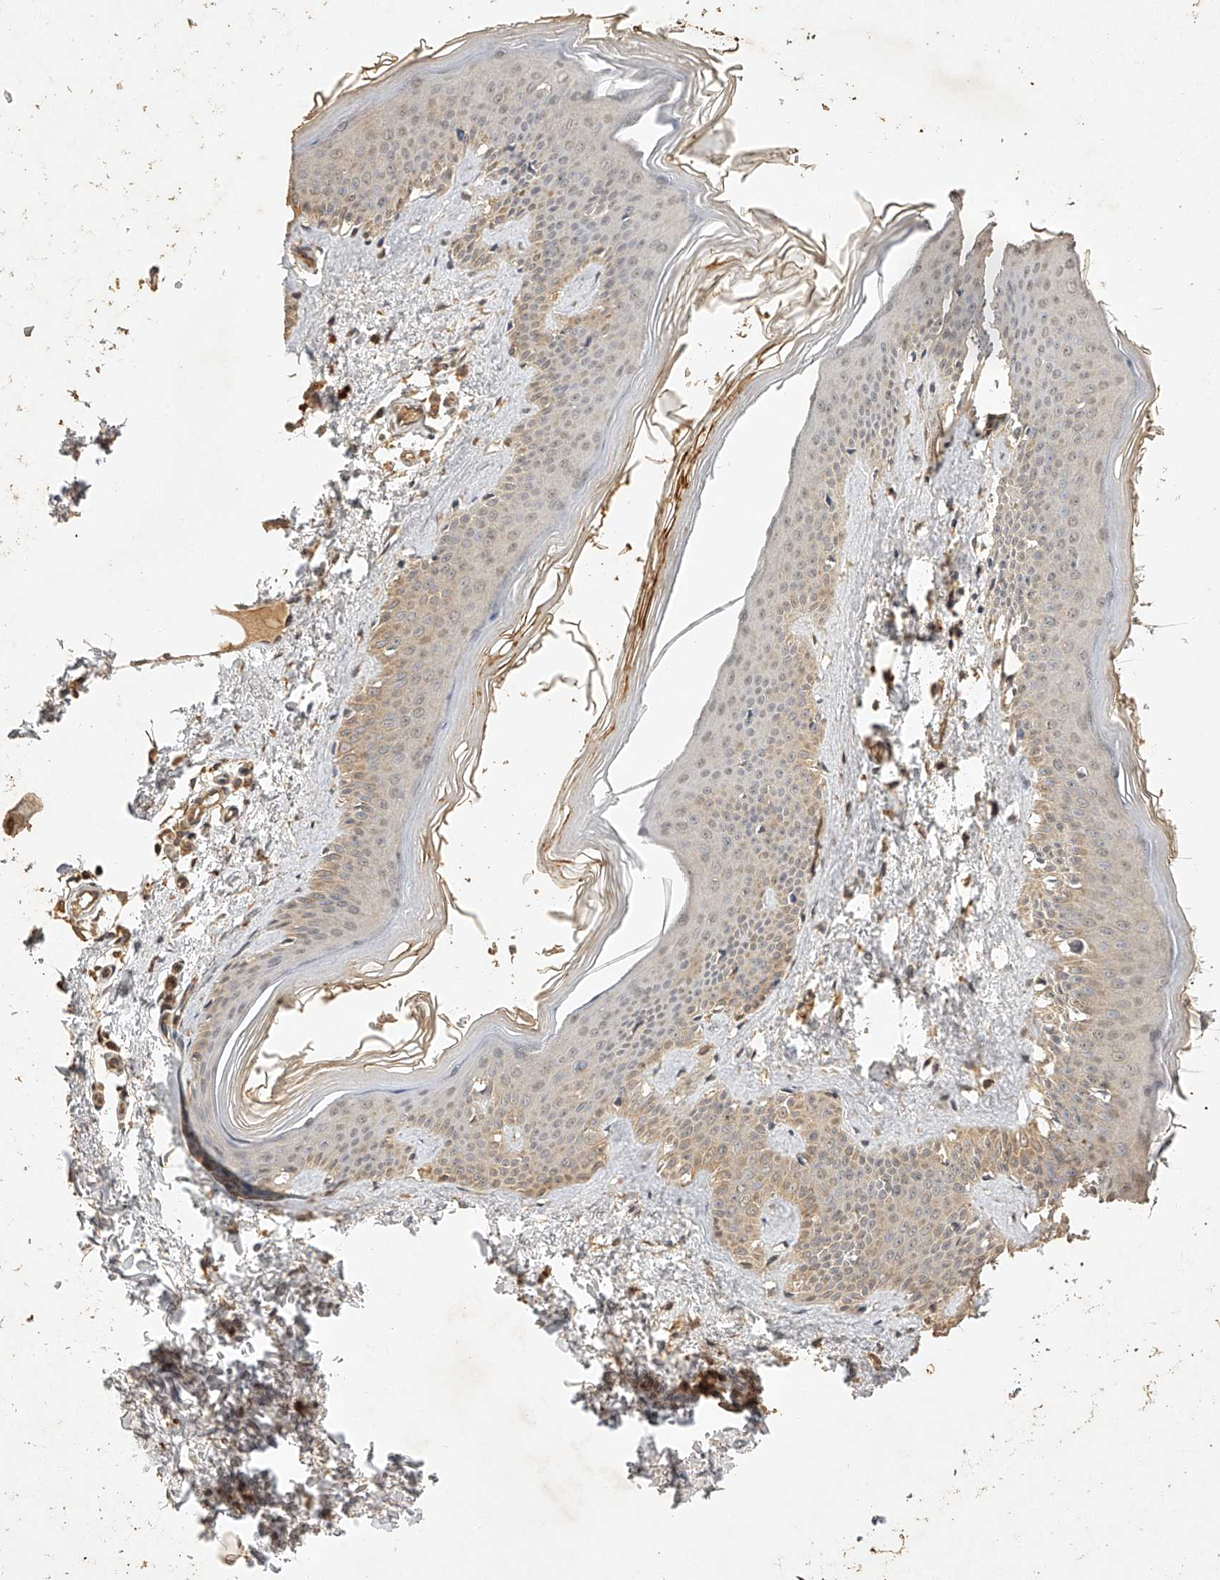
{"staining": {"intensity": "moderate", "quantity": ">75%", "location": "cytoplasmic/membranous"}, "tissue": "skin", "cell_type": "Fibroblasts", "image_type": "normal", "snomed": [{"axis": "morphology", "description": "Normal tissue, NOS"}, {"axis": "topography", "description": "Skin"}], "caption": "There is medium levels of moderate cytoplasmic/membranous staining in fibroblasts of unremarkable skin, as demonstrated by immunohistochemical staining (brown color).", "gene": "NSMAF", "patient": {"sex": "female", "age": 27}}